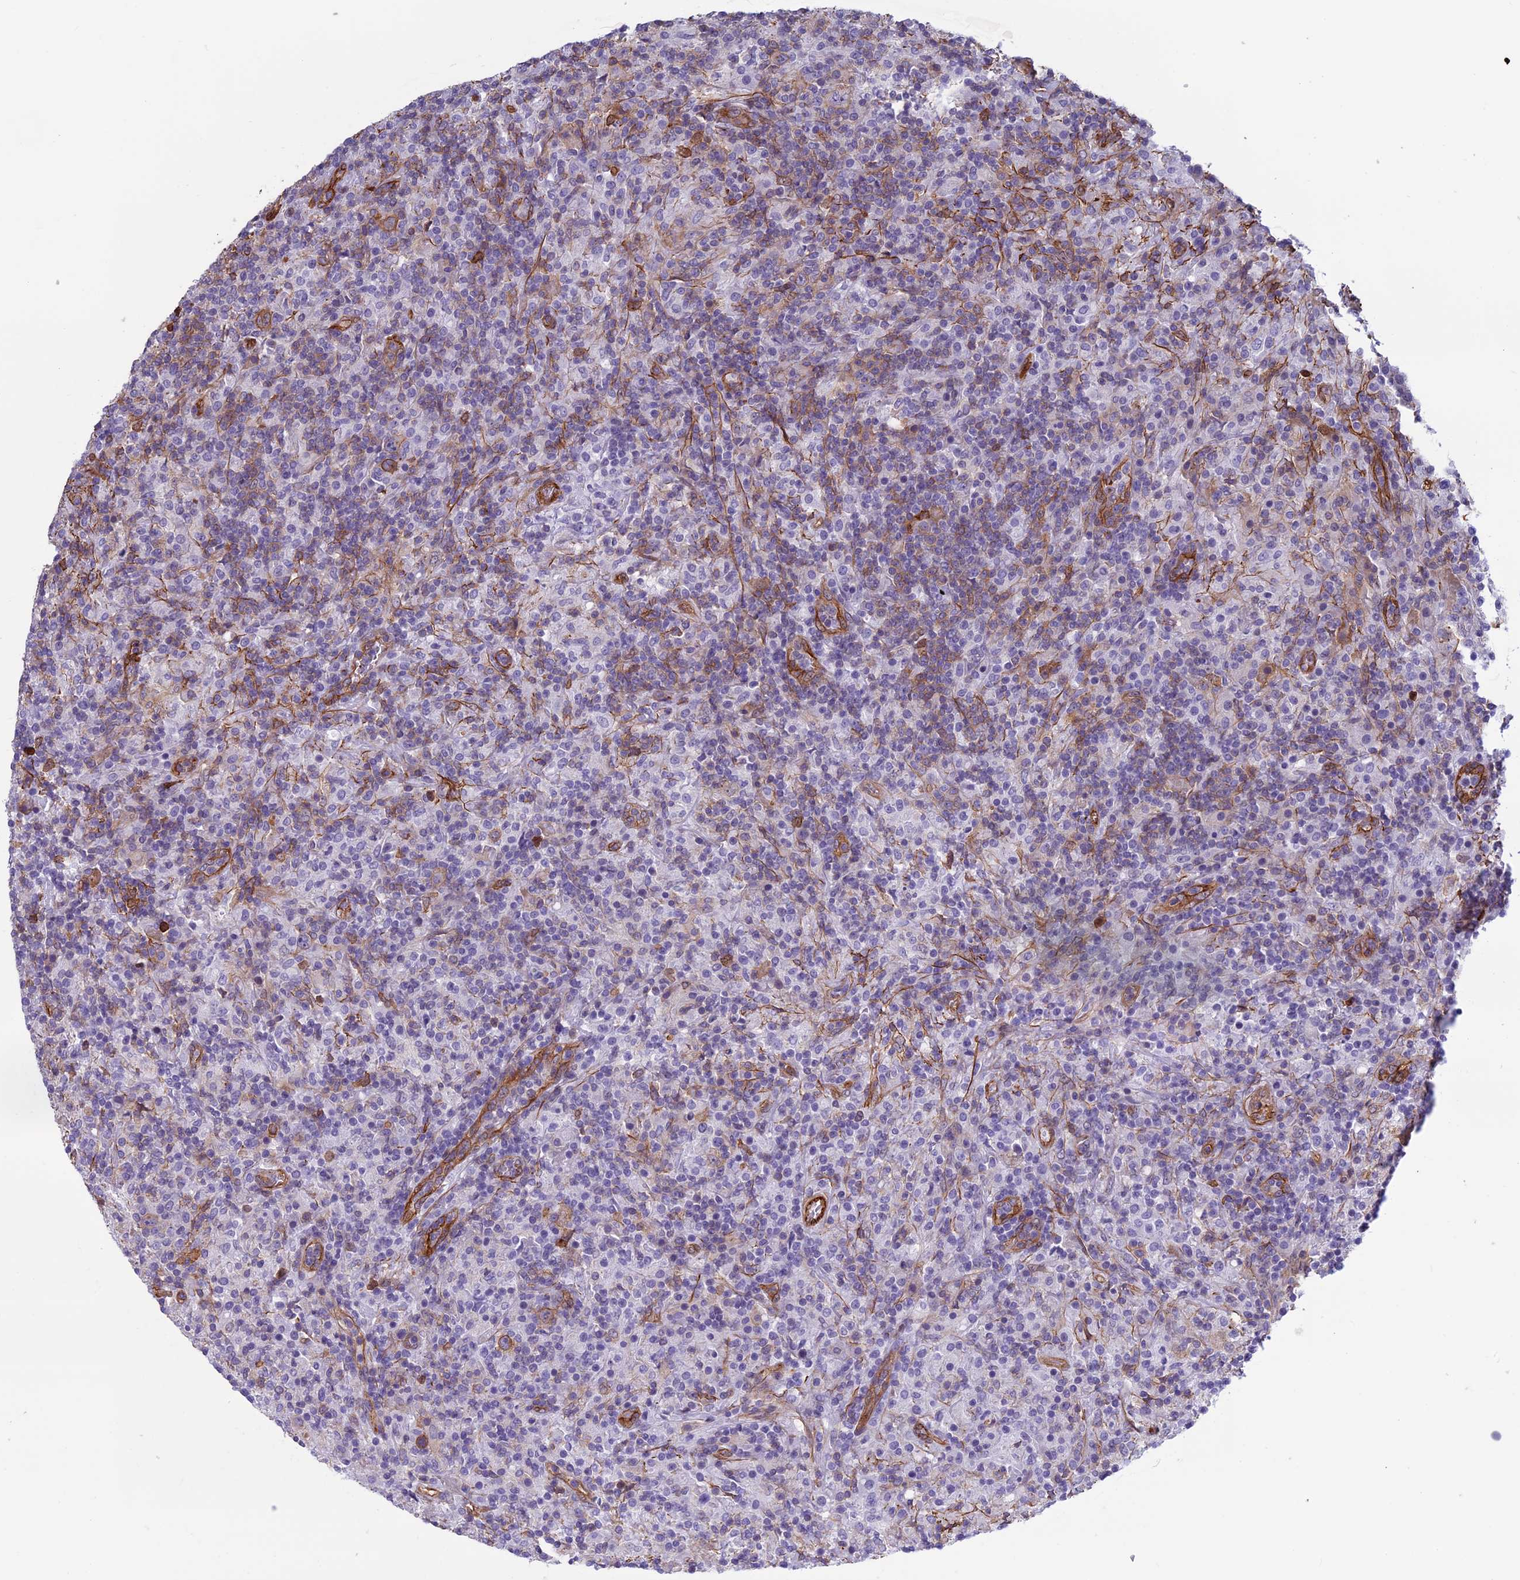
{"staining": {"intensity": "moderate", "quantity": ">75%", "location": "cytoplasmic/membranous"}, "tissue": "lymphoma", "cell_type": "Tumor cells", "image_type": "cancer", "snomed": [{"axis": "morphology", "description": "Hodgkin's disease, NOS"}, {"axis": "topography", "description": "Lymph node"}], "caption": "Brown immunohistochemical staining in Hodgkin's disease demonstrates moderate cytoplasmic/membranous staining in approximately >75% of tumor cells.", "gene": "ANGPTL2", "patient": {"sex": "male", "age": 70}}